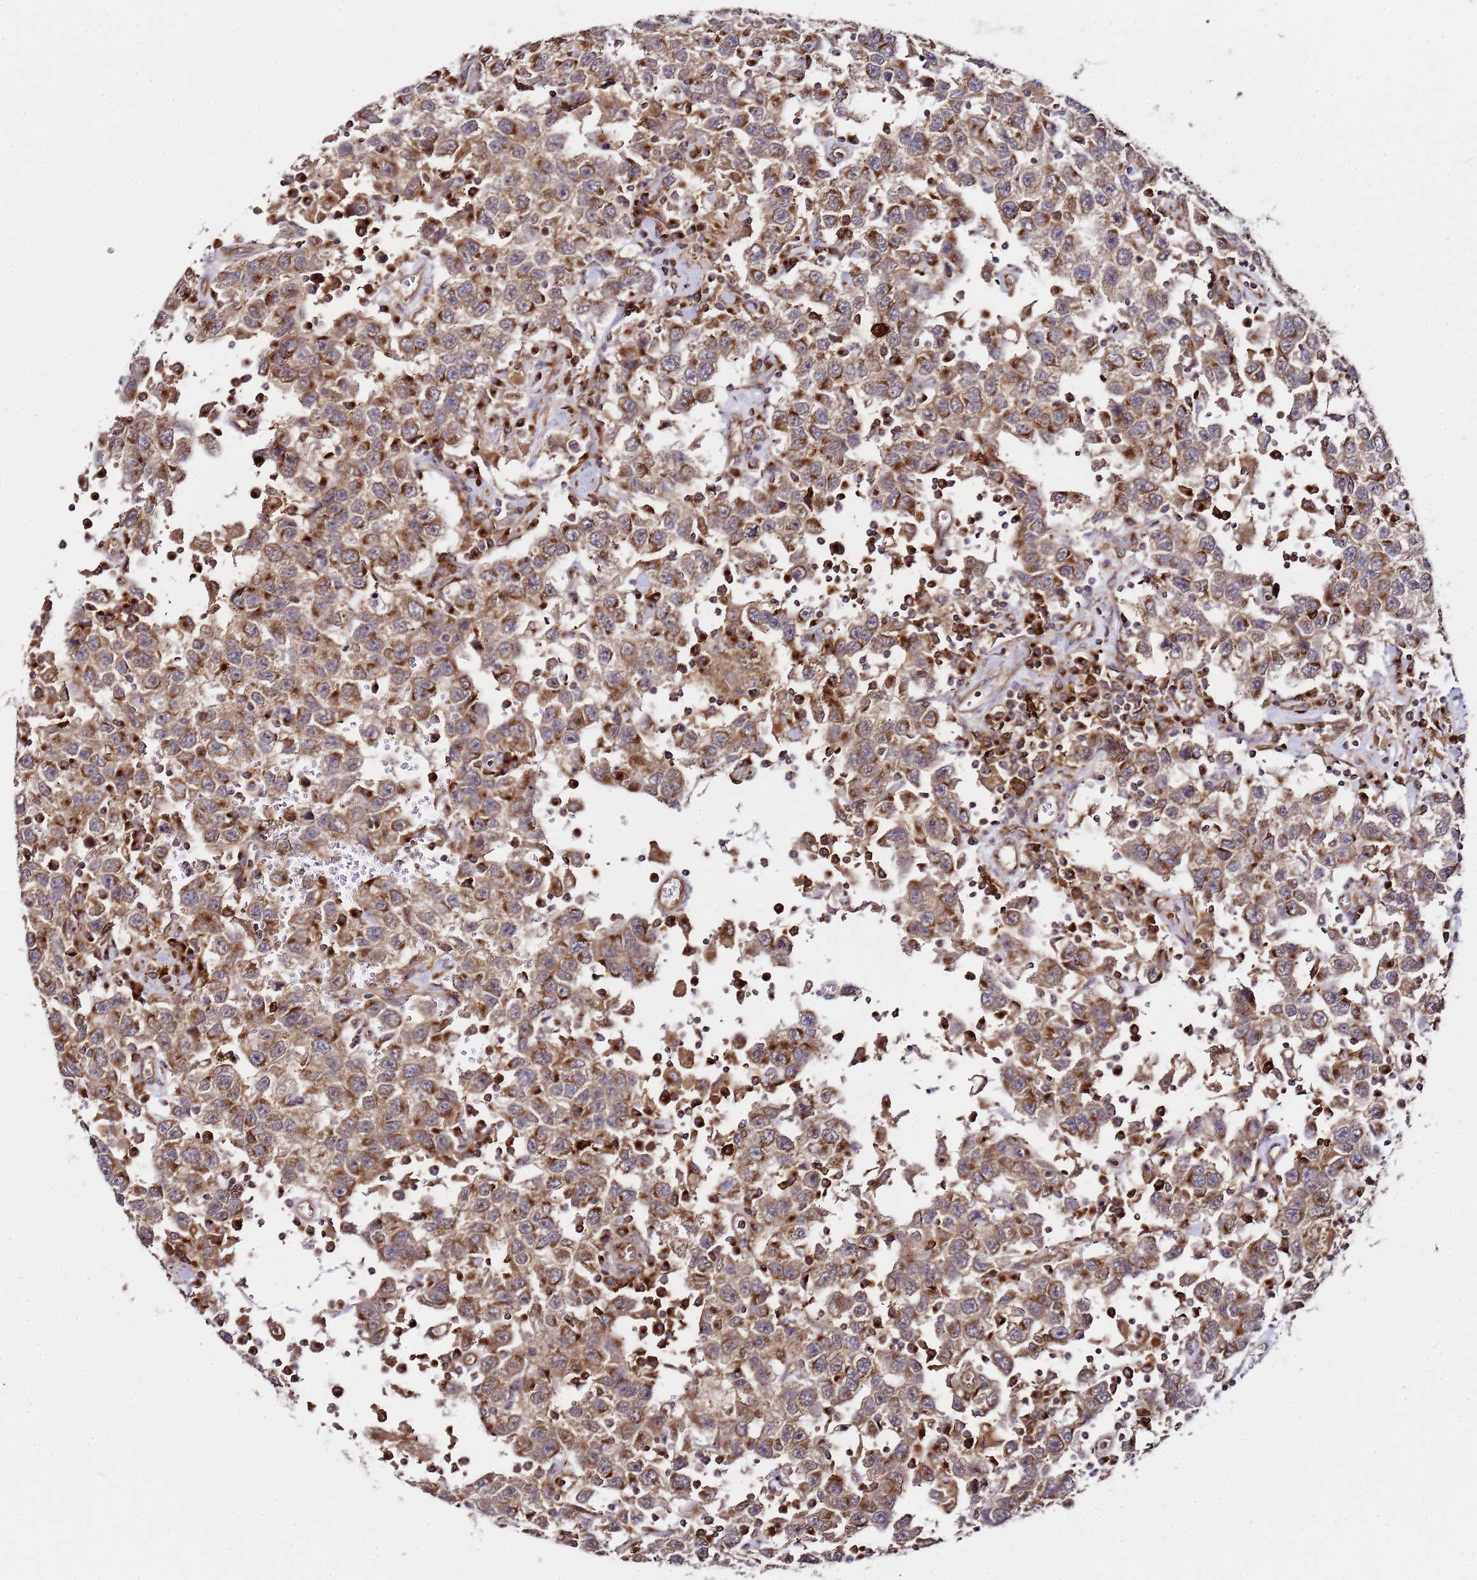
{"staining": {"intensity": "strong", "quantity": "25%-75%", "location": "cytoplasmic/membranous"}, "tissue": "testis cancer", "cell_type": "Tumor cells", "image_type": "cancer", "snomed": [{"axis": "morphology", "description": "Seminoma, NOS"}, {"axis": "topography", "description": "Testis"}], "caption": "Immunohistochemical staining of human testis seminoma shows high levels of strong cytoplasmic/membranous positivity in approximately 25%-75% of tumor cells.", "gene": "MRPL49", "patient": {"sex": "male", "age": 41}}